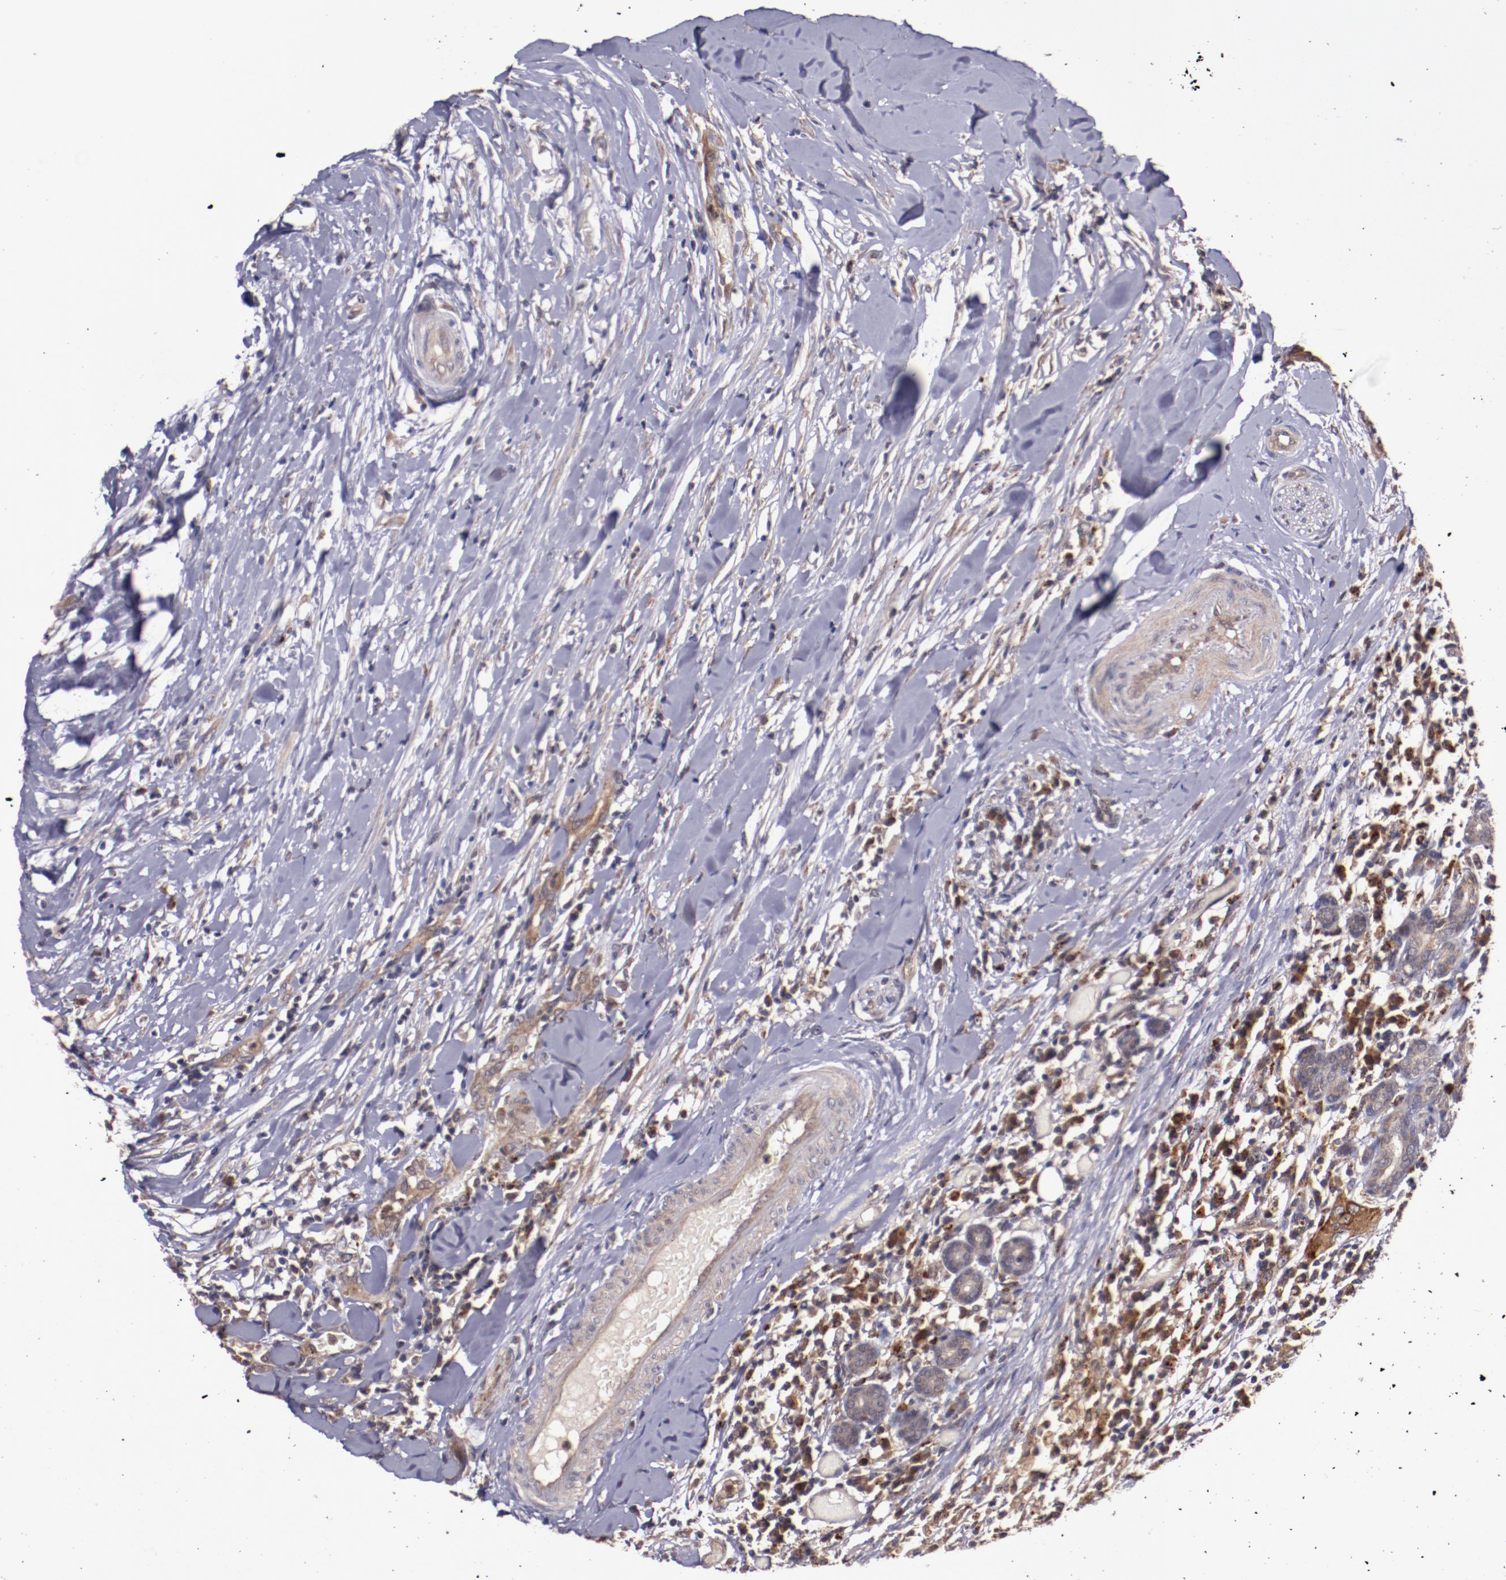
{"staining": {"intensity": "moderate", "quantity": ">75%", "location": "cytoplasmic/membranous"}, "tissue": "head and neck cancer", "cell_type": "Tumor cells", "image_type": "cancer", "snomed": [{"axis": "morphology", "description": "Neoplasm, malignant, NOS"}, {"axis": "topography", "description": "Salivary gland"}, {"axis": "topography", "description": "Head-Neck"}], "caption": "The immunohistochemical stain shows moderate cytoplasmic/membranous staining in tumor cells of malignant neoplasm (head and neck) tissue. Ihc stains the protein in brown and the nuclei are stained blue.", "gene": "FTSJ1", "patient": {"sex": "male", "age": 43}}